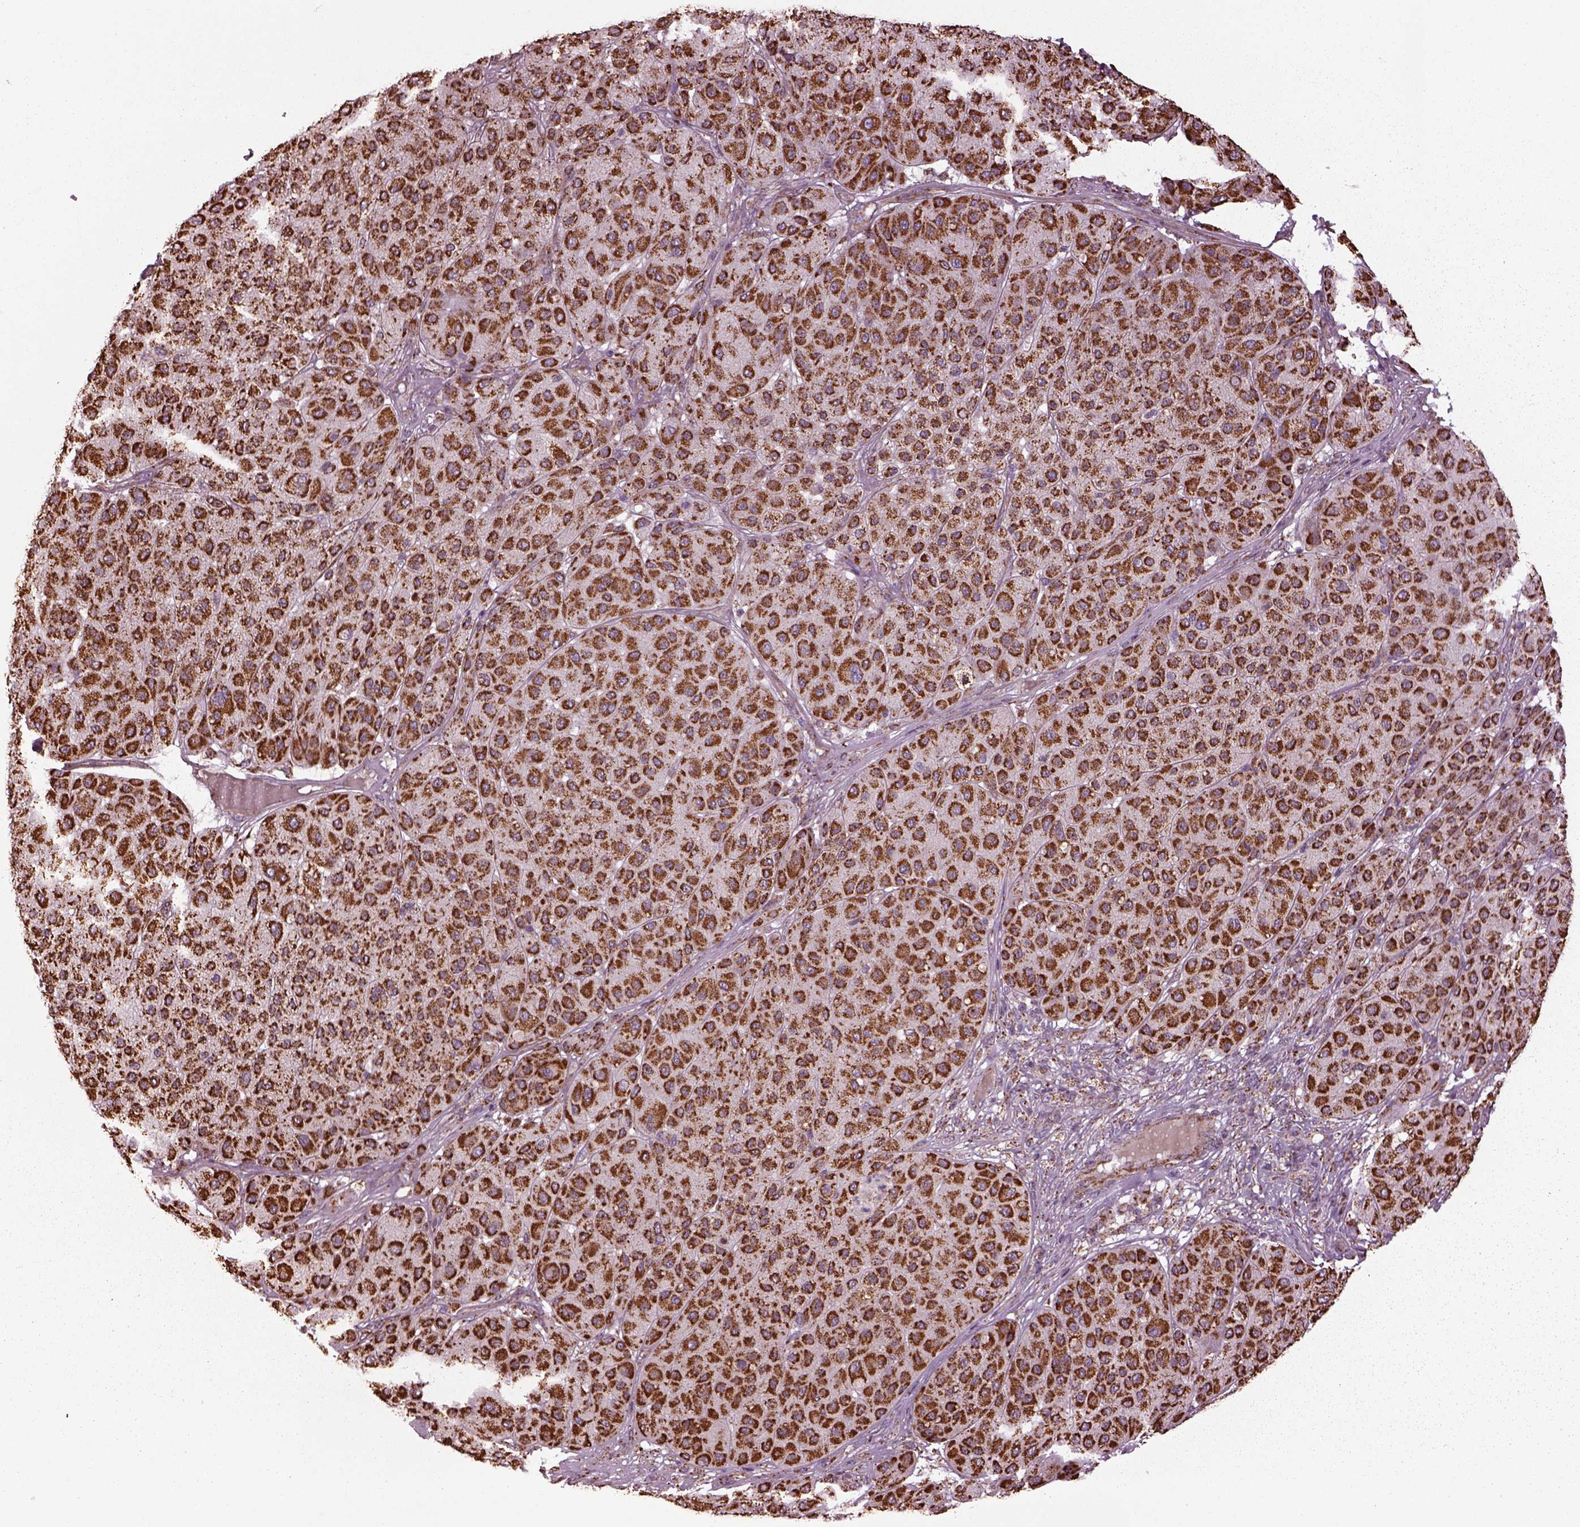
{"staining": {"intensity": "strong", "quantity": ">75%", "location": "cytoplasmic/membranous"}, "tissue": "melanoma", "cell_type": "Tumor cells", "image_type": "cancer", "snomed": [{"axis": "morphology", "description": "Malignant melanoma, Metastatic site"}, {"axis": "topography", "description": "Smooth muscle"}], "caption": "Protein expression analysis of human malignant melanoma (metastatic site) reveals strong cytoplasmic/membranous expression in approximately >75% of tumor cells. (DAB (3,3'-diaminobenzidine) = brown stain, brightfield microscopy at high magnification).", "gene": "TMEM254", "patient": {"sex": "male", "age": 41}}